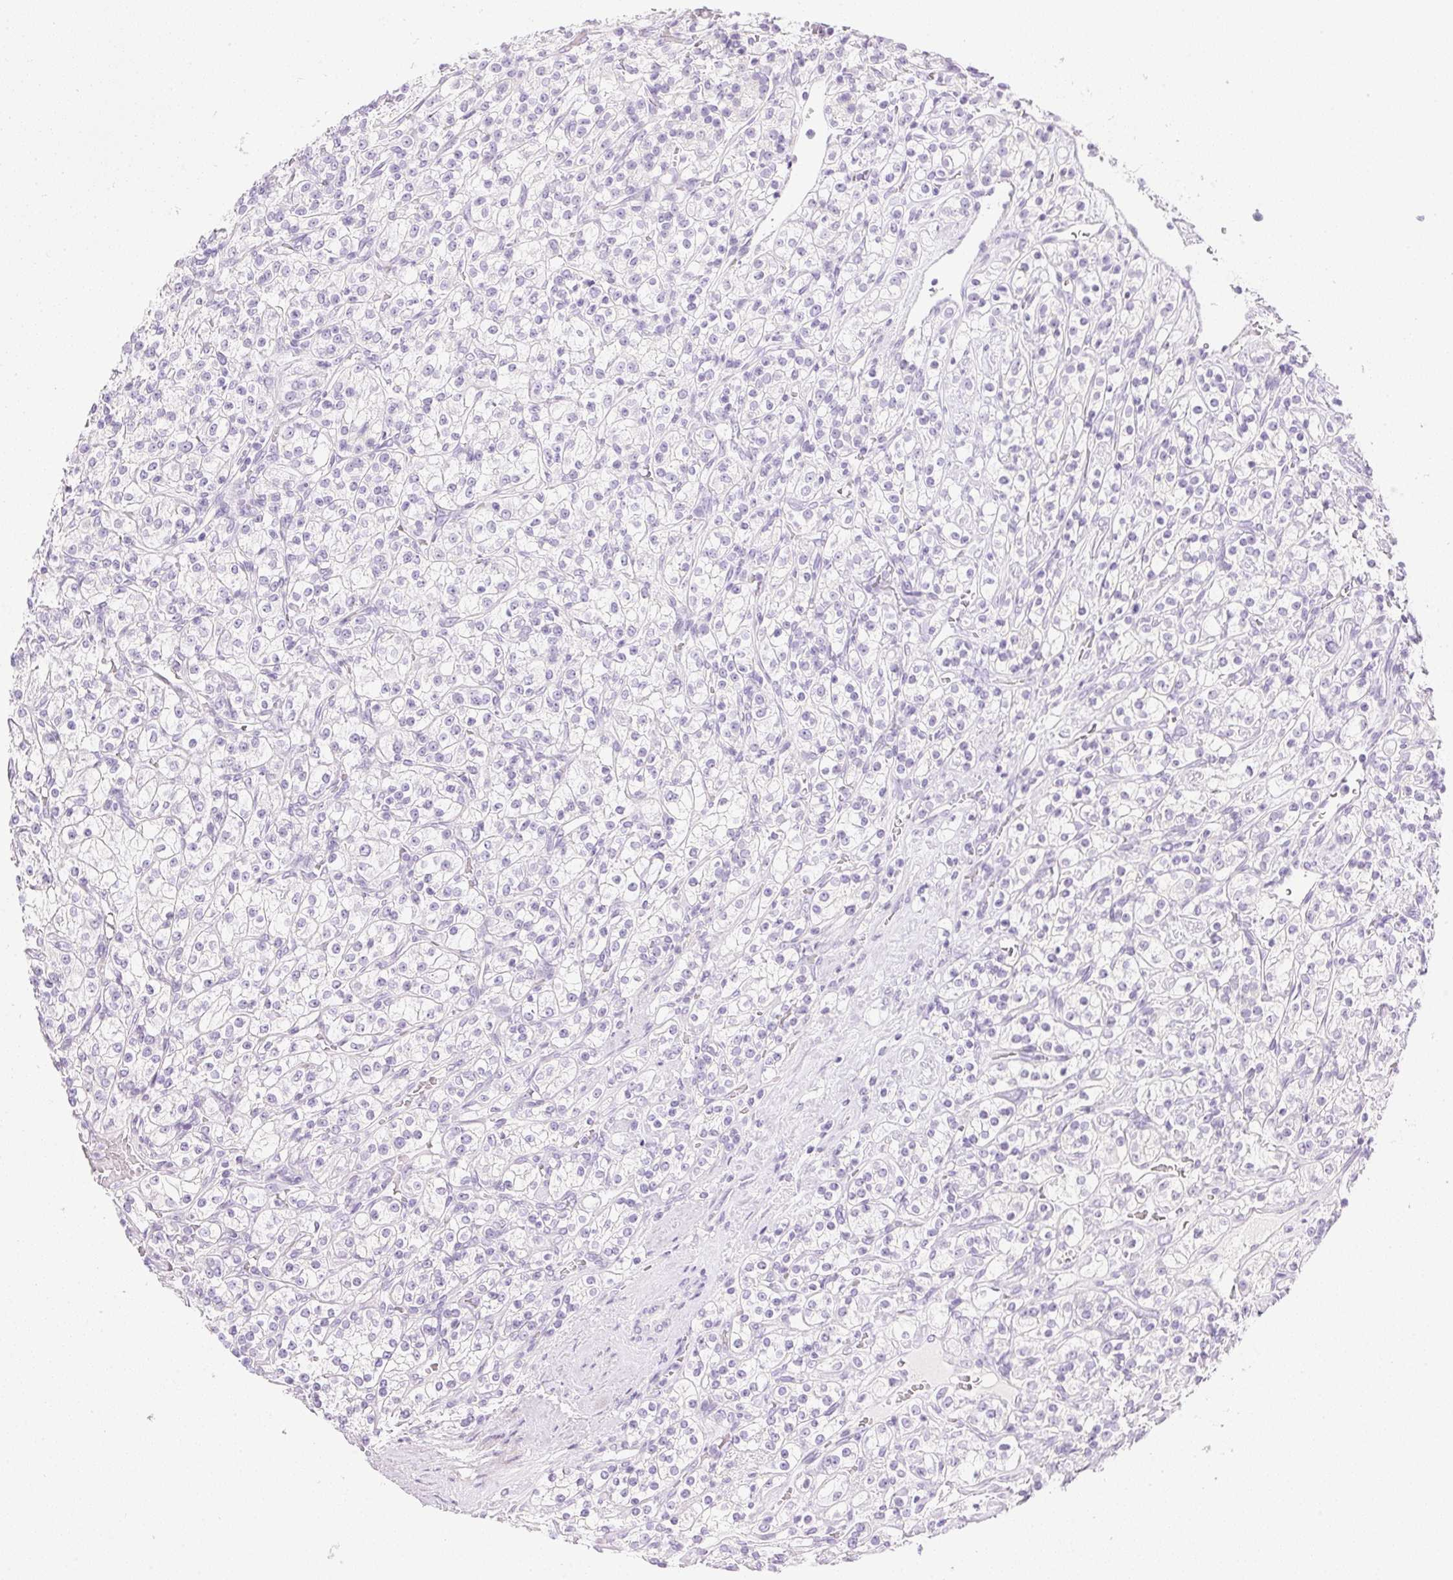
{"staining": {"intensity": "negative", "quantity": "none", "location": "none"}, "tissue": "renal cancer", "cell_type": "Tumor cells", "image_type": "cancer", "snomed": [{"axis": "morphology", "description": "Adenocarcinoma, NOS"}, {"axis": "topography", "description": "Kidney"}], "caption": "The image demonstrates no staining of tumor cells in adenocarcinoma (renal). (Immunohistochemistry (ihc), brightfield microscopy, high magnification).", "gene": "CTRL", "patient": {"sex": "male", "age": 77}}